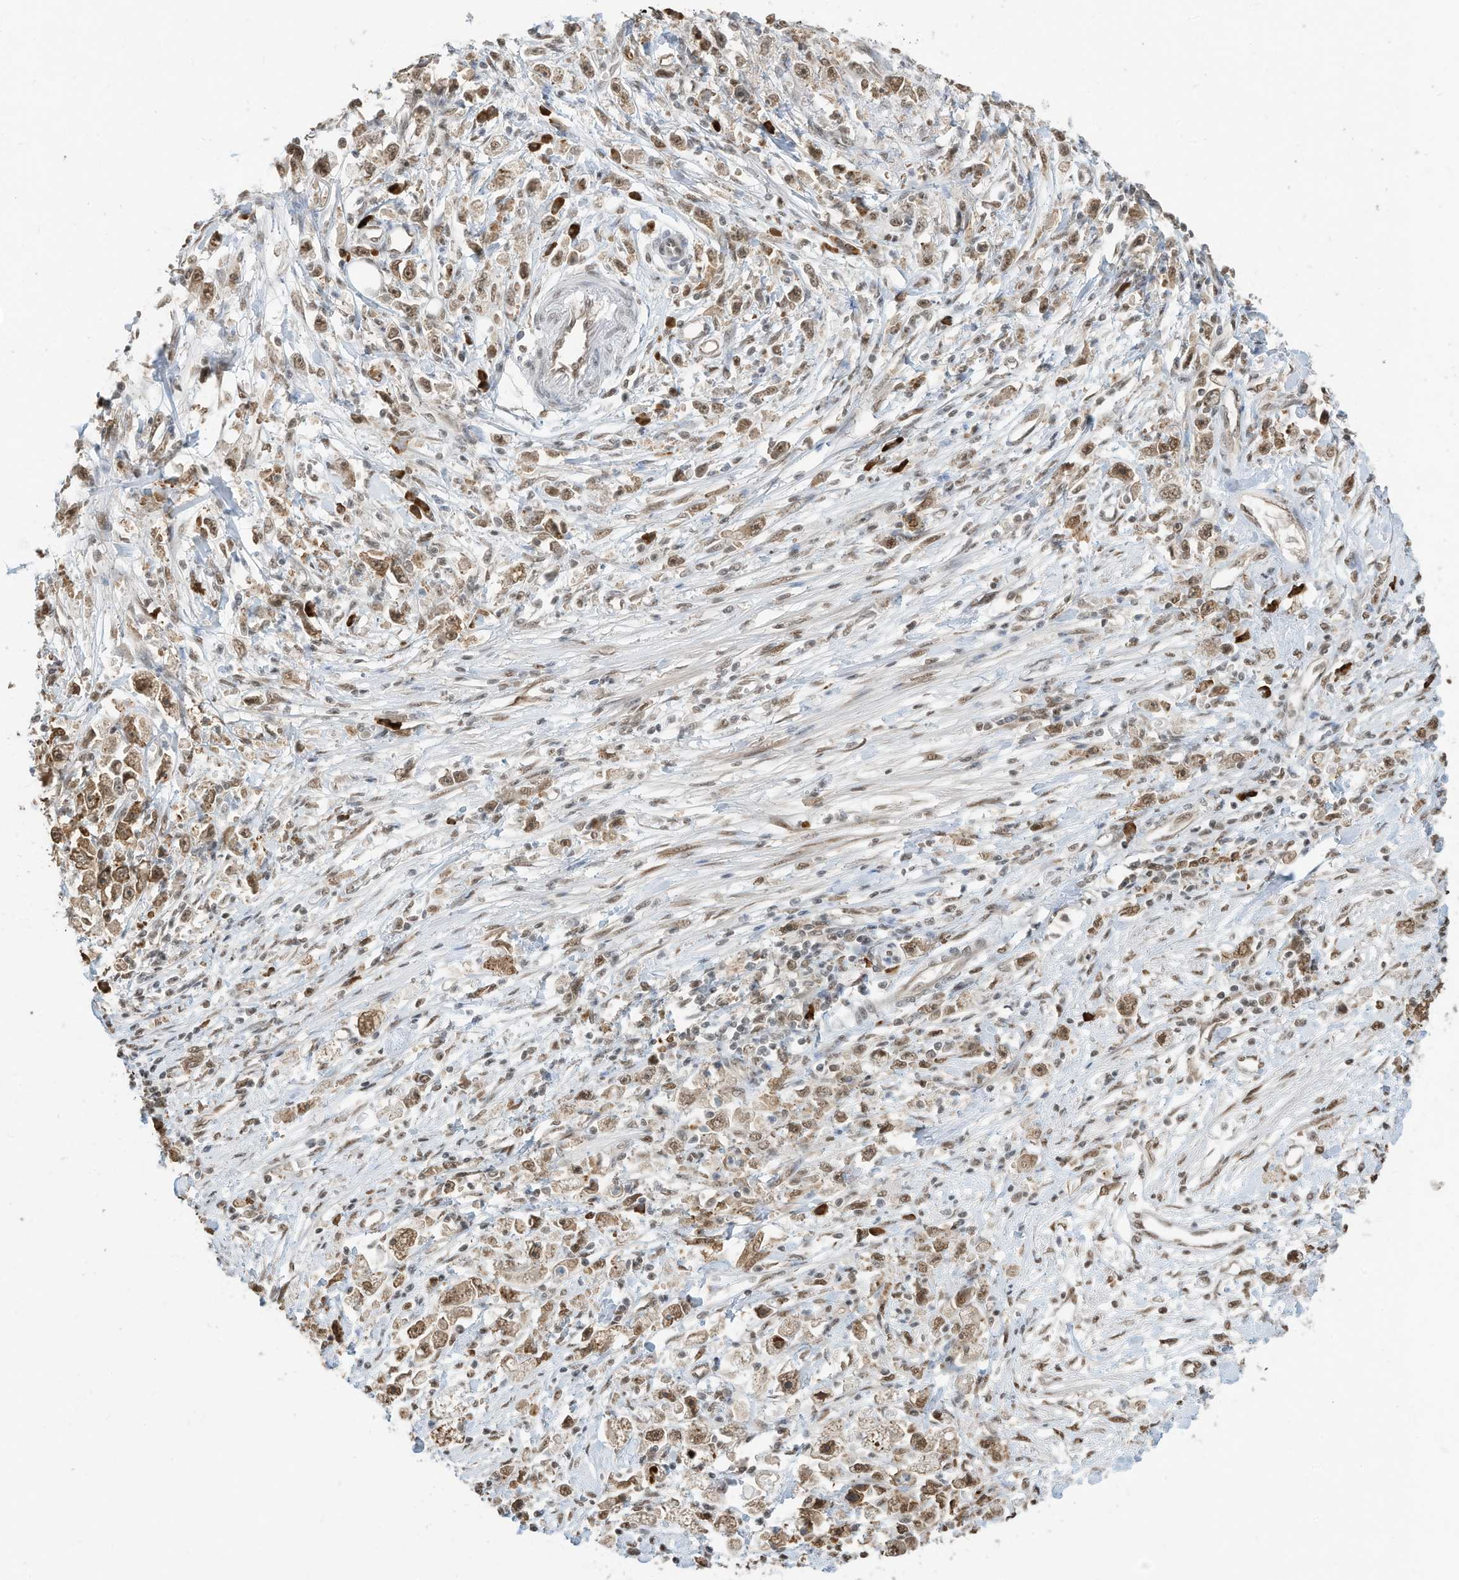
{"staining": {"intensity": "moderate", "quantity": ">75%", "location": "cytoplasmic/membranous,nuclear"}, "tissue": "stomach cancer", "cell_type": "Tumor cells", "image_type": "cancer", "snomed": [{"axis": "morphology", "description": "Adenocarcinoma, NOS"}, {"axis": "topography", "description": "Stomach"}], "caption": "Protein expression analysis of stomach cancer demonstrates moderate cytoplasmic/membranous and nuclear staining in approximately >75% of tumor cells.", "gene": "ZNF195", "patient": {"sex": "female", "age": 59}}